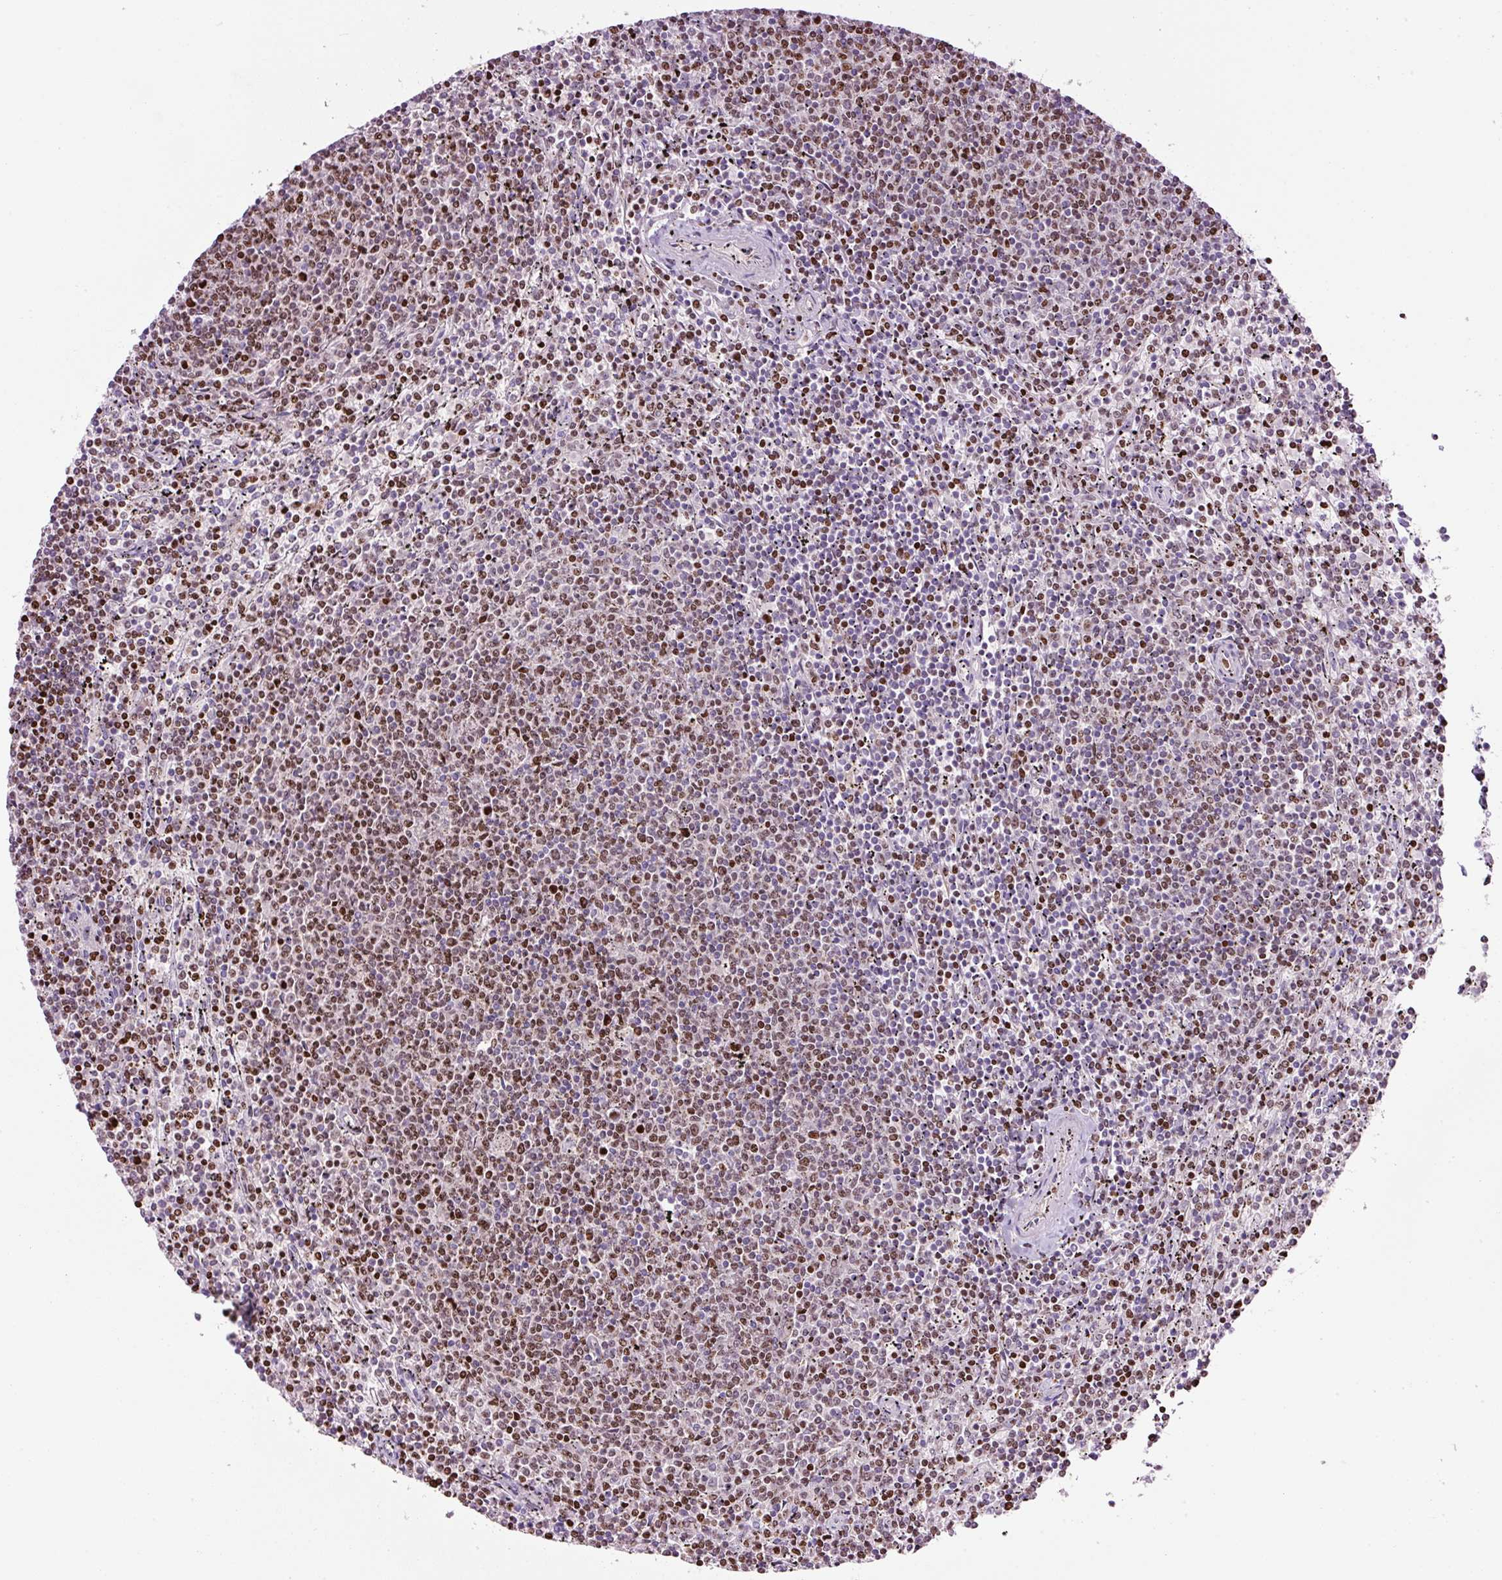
{"staining": {"intensity": "moderate", "quantity": "25%-75%", "location": "nuclear"}, "tissue": "lymphoma", "cell_type": "Tumor cells", "image_type": "cancer", "snomed": [{"axis": "morphology", "description": "Malignant lymphoma, non-Hodgkin's type, Low grade"}, {"axis": "topography", "description": "Spleen"}], "caption": "Protein expression analysis of lymphoma demonstrates moderate nuclear positivity in about 25%-75% of tumor cells.", "gene": "TMEM8B", "patient": {"sex": "female", "age": 50}}